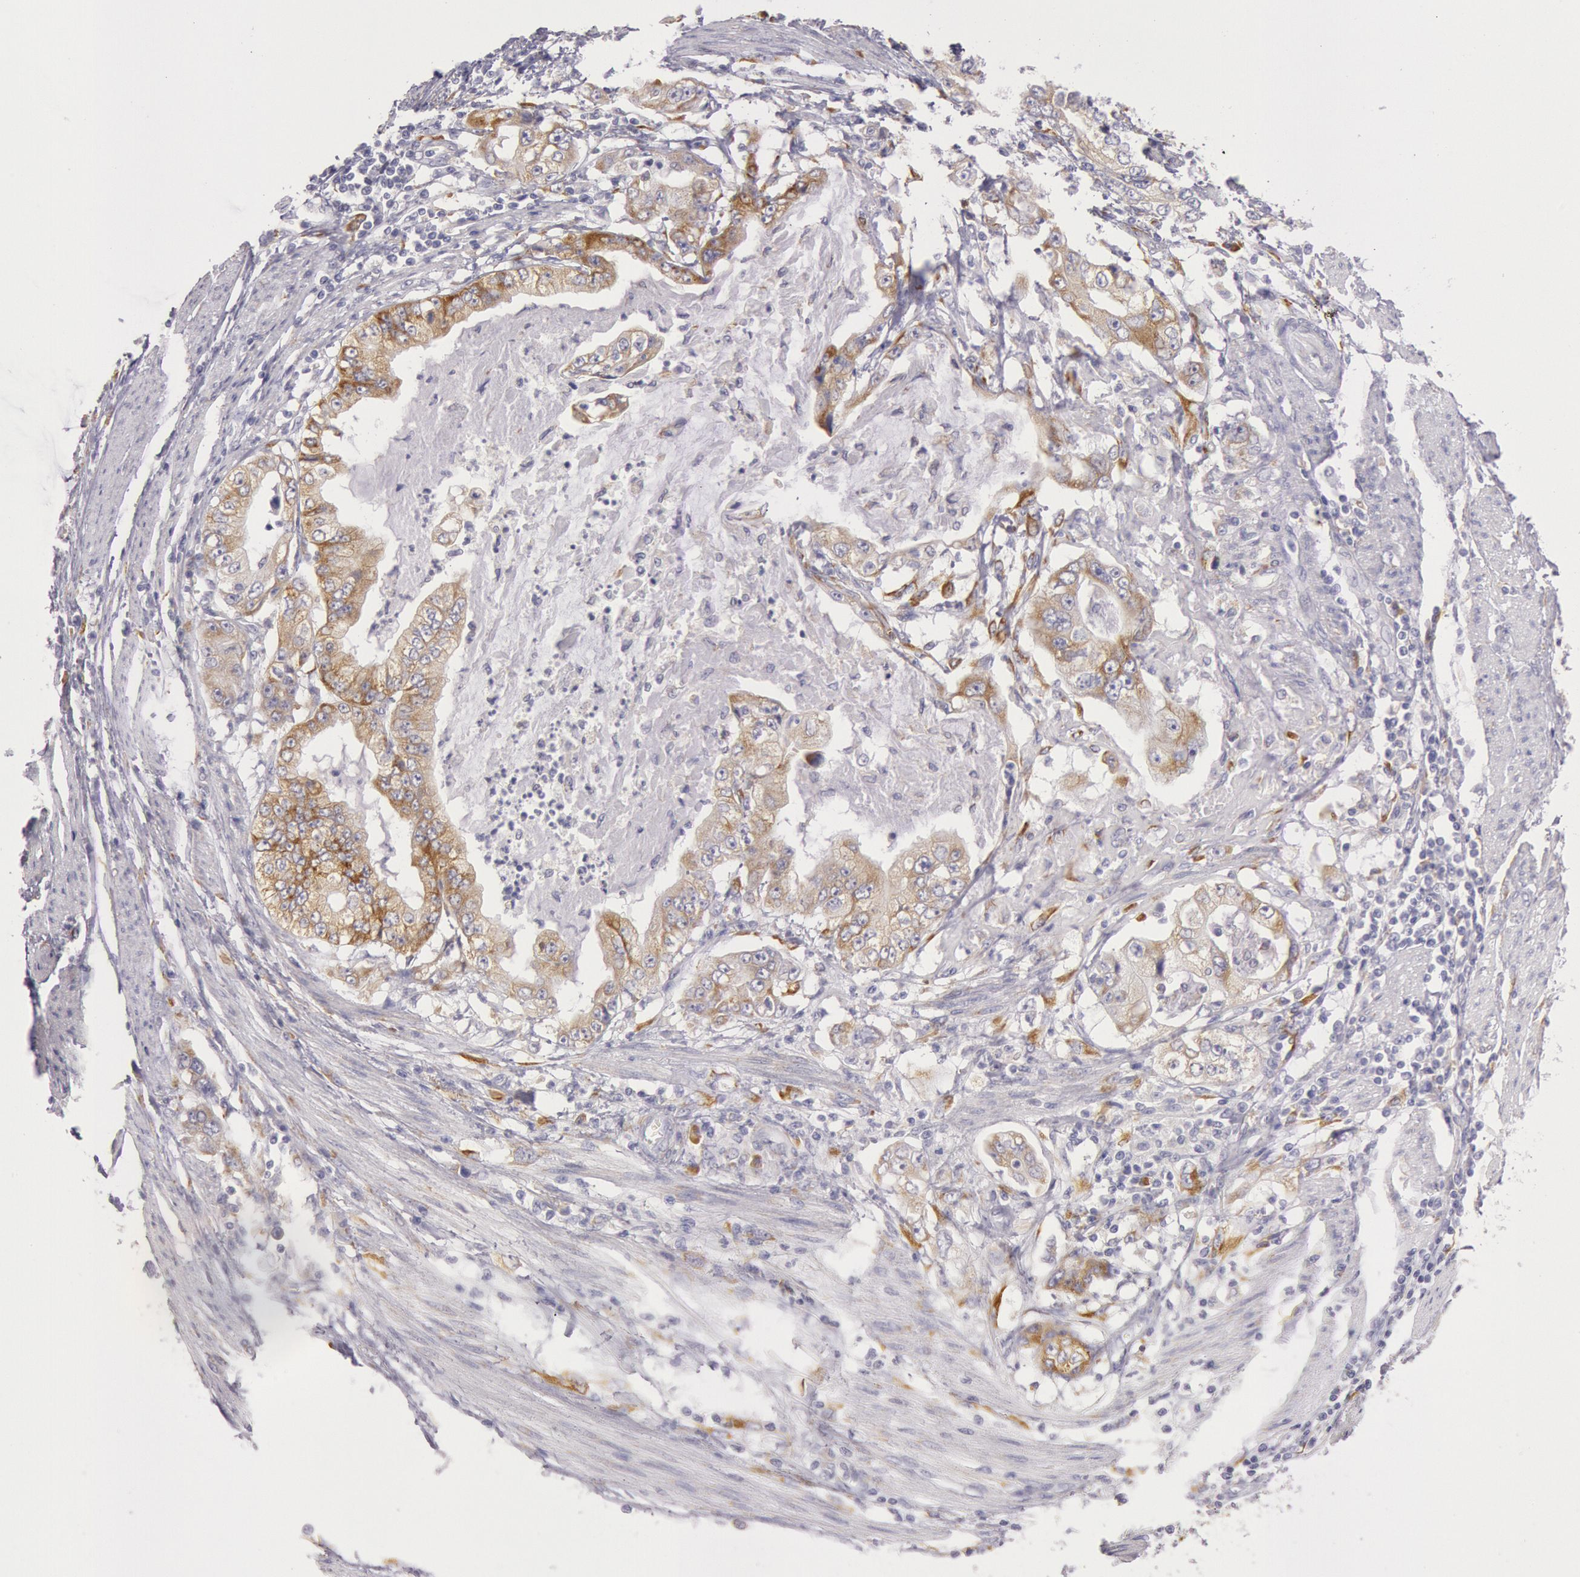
{"staining": {"intensity": "weak", "quantity": "25%-75%", "location": "cytoplasmic/membranous"}, "tissue": "stomach cancer", "cell_type": "Tumor cells", "image_type": "cancer", "snomed": [{"axis": "morphology", "description": "Adenocarcinoma, NOS"}, {"axis": "topography", "description": "Pancreas"}, {"axis": "topography", "description": "Stomach, upper"}], "caption": "Immunohistochemical staining of stomach cancer (adenocarcinoma) reveals low levels of weak cytoplasmic/membranous expression in approximately 25%-75% of tumor cells.", "gene": "CIDEB", "patient": {"sex": "male", "age": 77}}